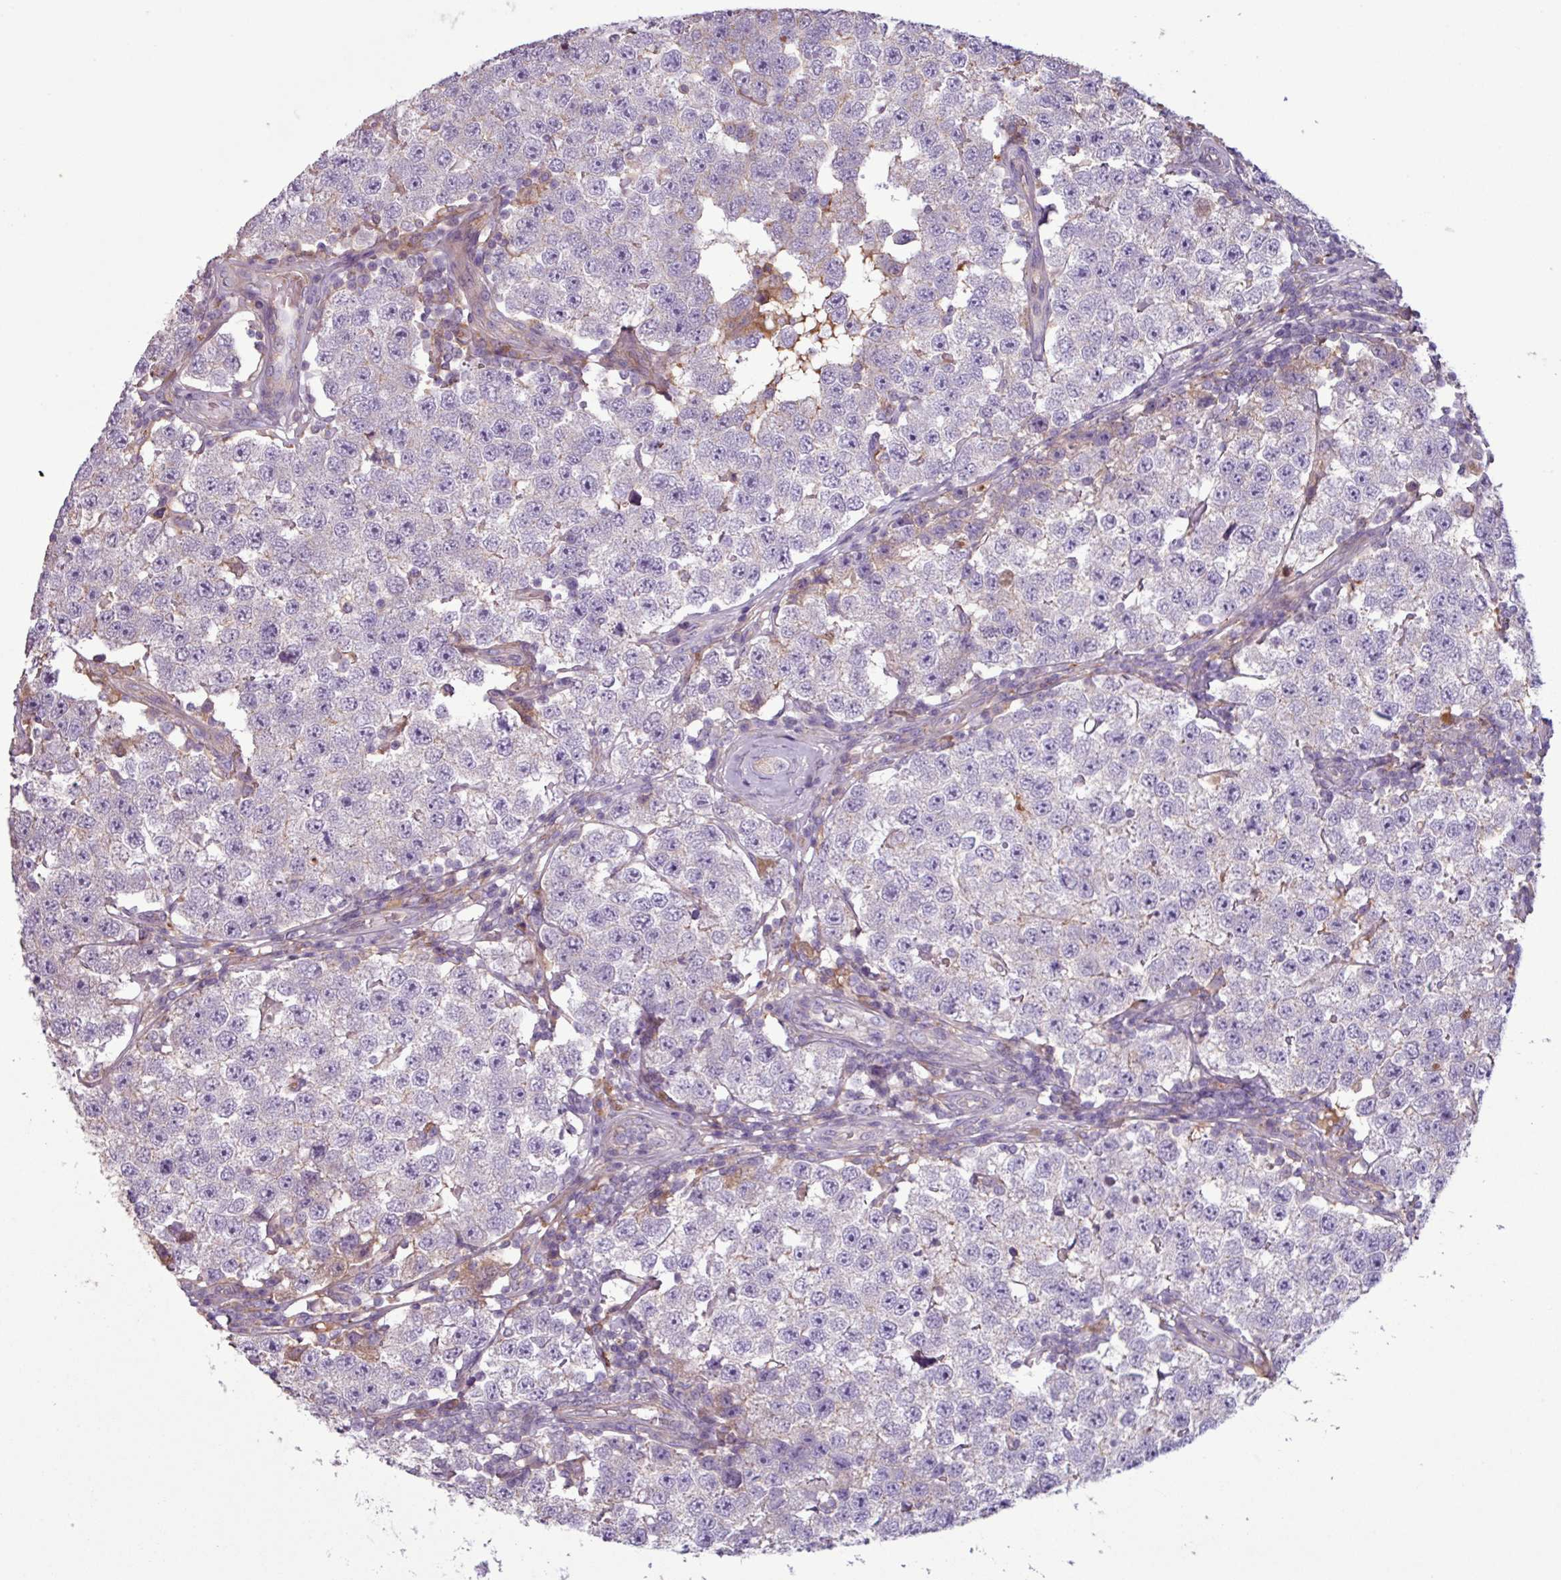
{"staining": {"intensity": "negative", "quantity": "none", "location": "none"}, "tissue": "testis cancer", "cell_type": "Tumor cells", "image_type": "cancer", "snomed": [{"axis": "morphology", "description": "Seminoma, NOS"}, {"axis": "topography", "description": "Testis"}], "caption": "Tumor cells are negative for brown protein staining in seminoma (testis). Nuclei are stained in blue.", "gene": "C4B", "patient": {"sex": "male", "age": 34}}